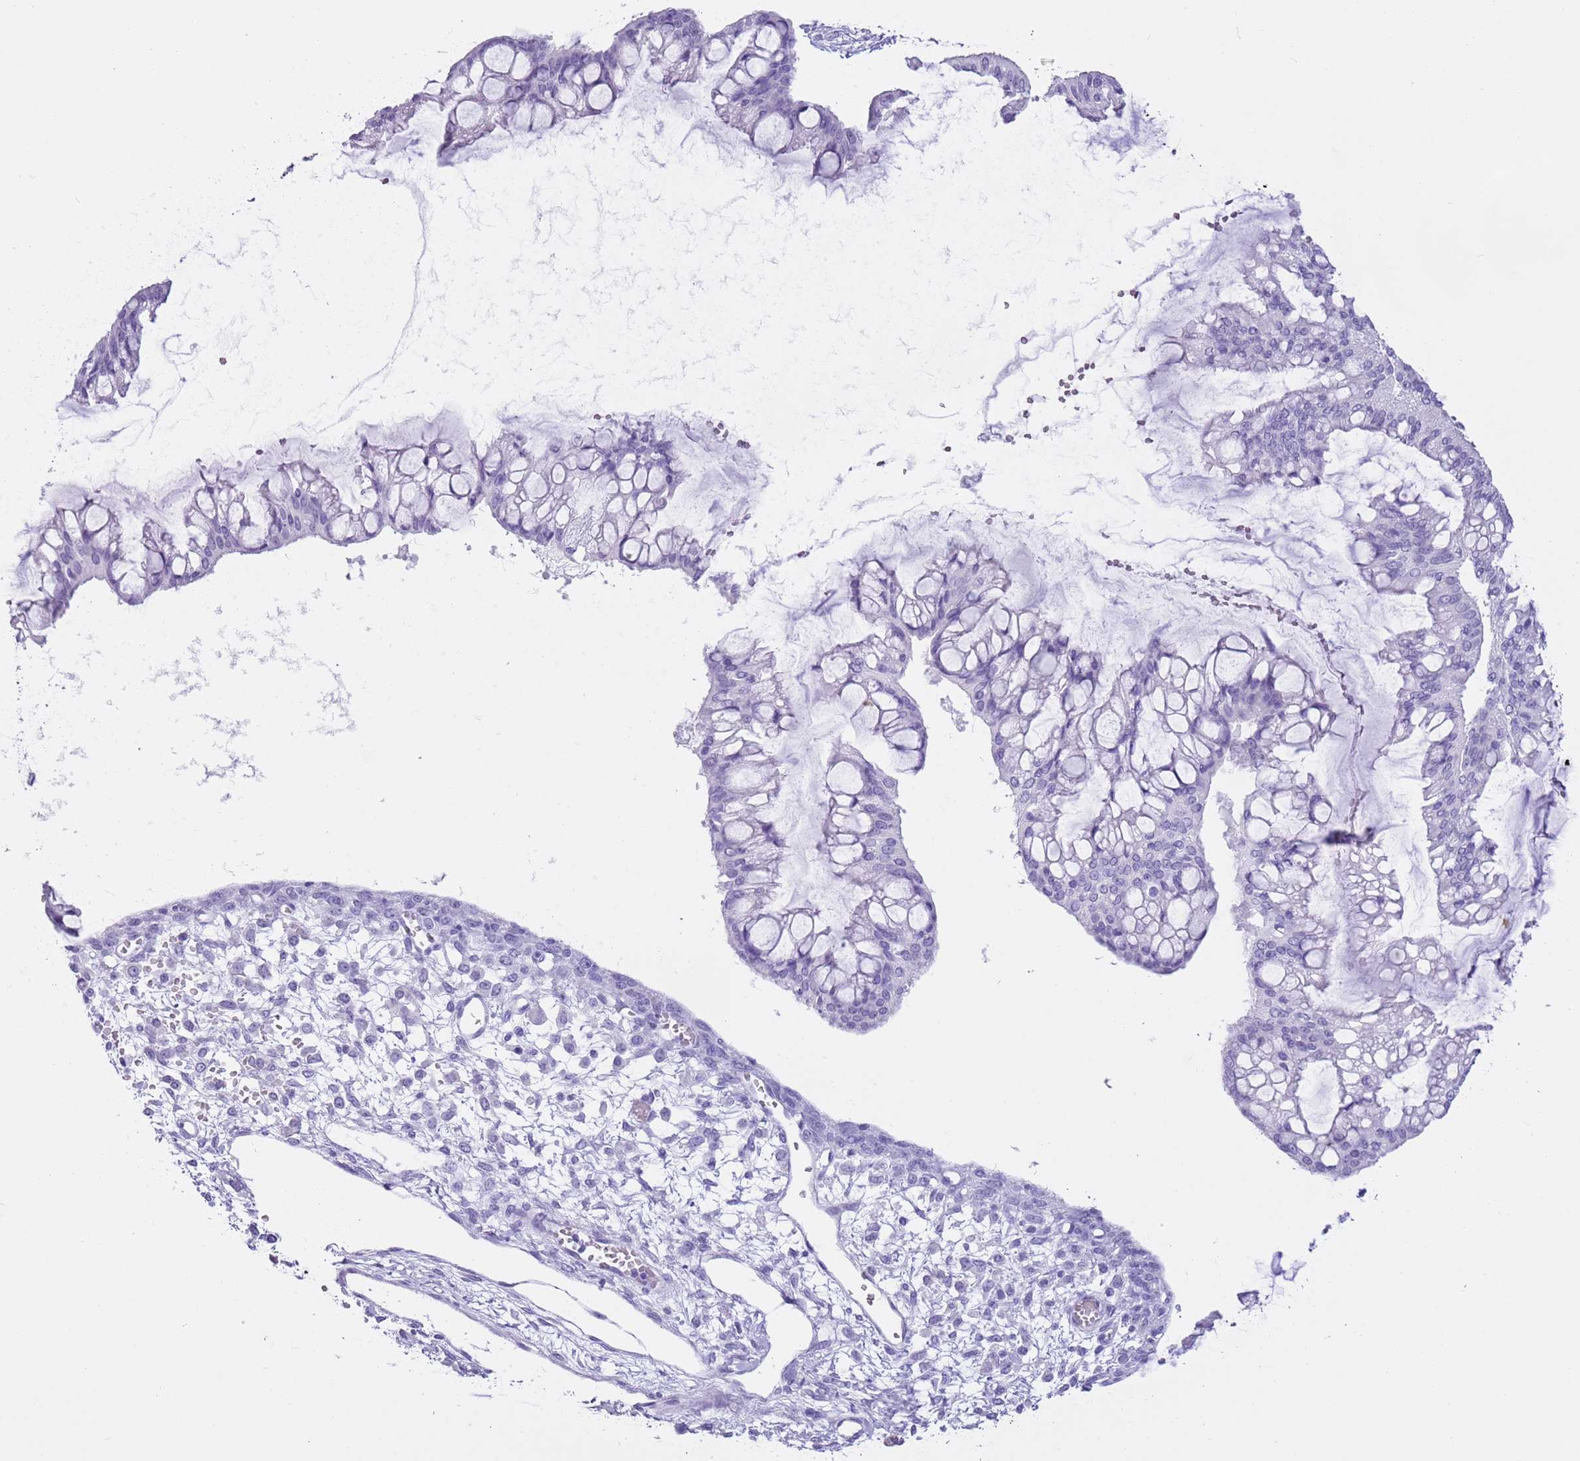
{"staining": {"intensity": "negative", "quantity": "none", "location": "none"}, "tissue": "ovarian cancer", "cell_type": "Tumor cells", "image_type": "cancer", "snomed": [{"axis": "morphology", "description": "Cystadenocarcinoma, mucinous, NOS"}, {"axis": "topography", "description": "Ovary"}], "caption": "This is an immunohistochemistry (IHC) photomicrograph of human ovarian cancer (mucinous cystadenocarcinoma). There is no staining in tumor cells.", "gene": "TMEM185B", "patient": {"sex": "female", "age": 73}}